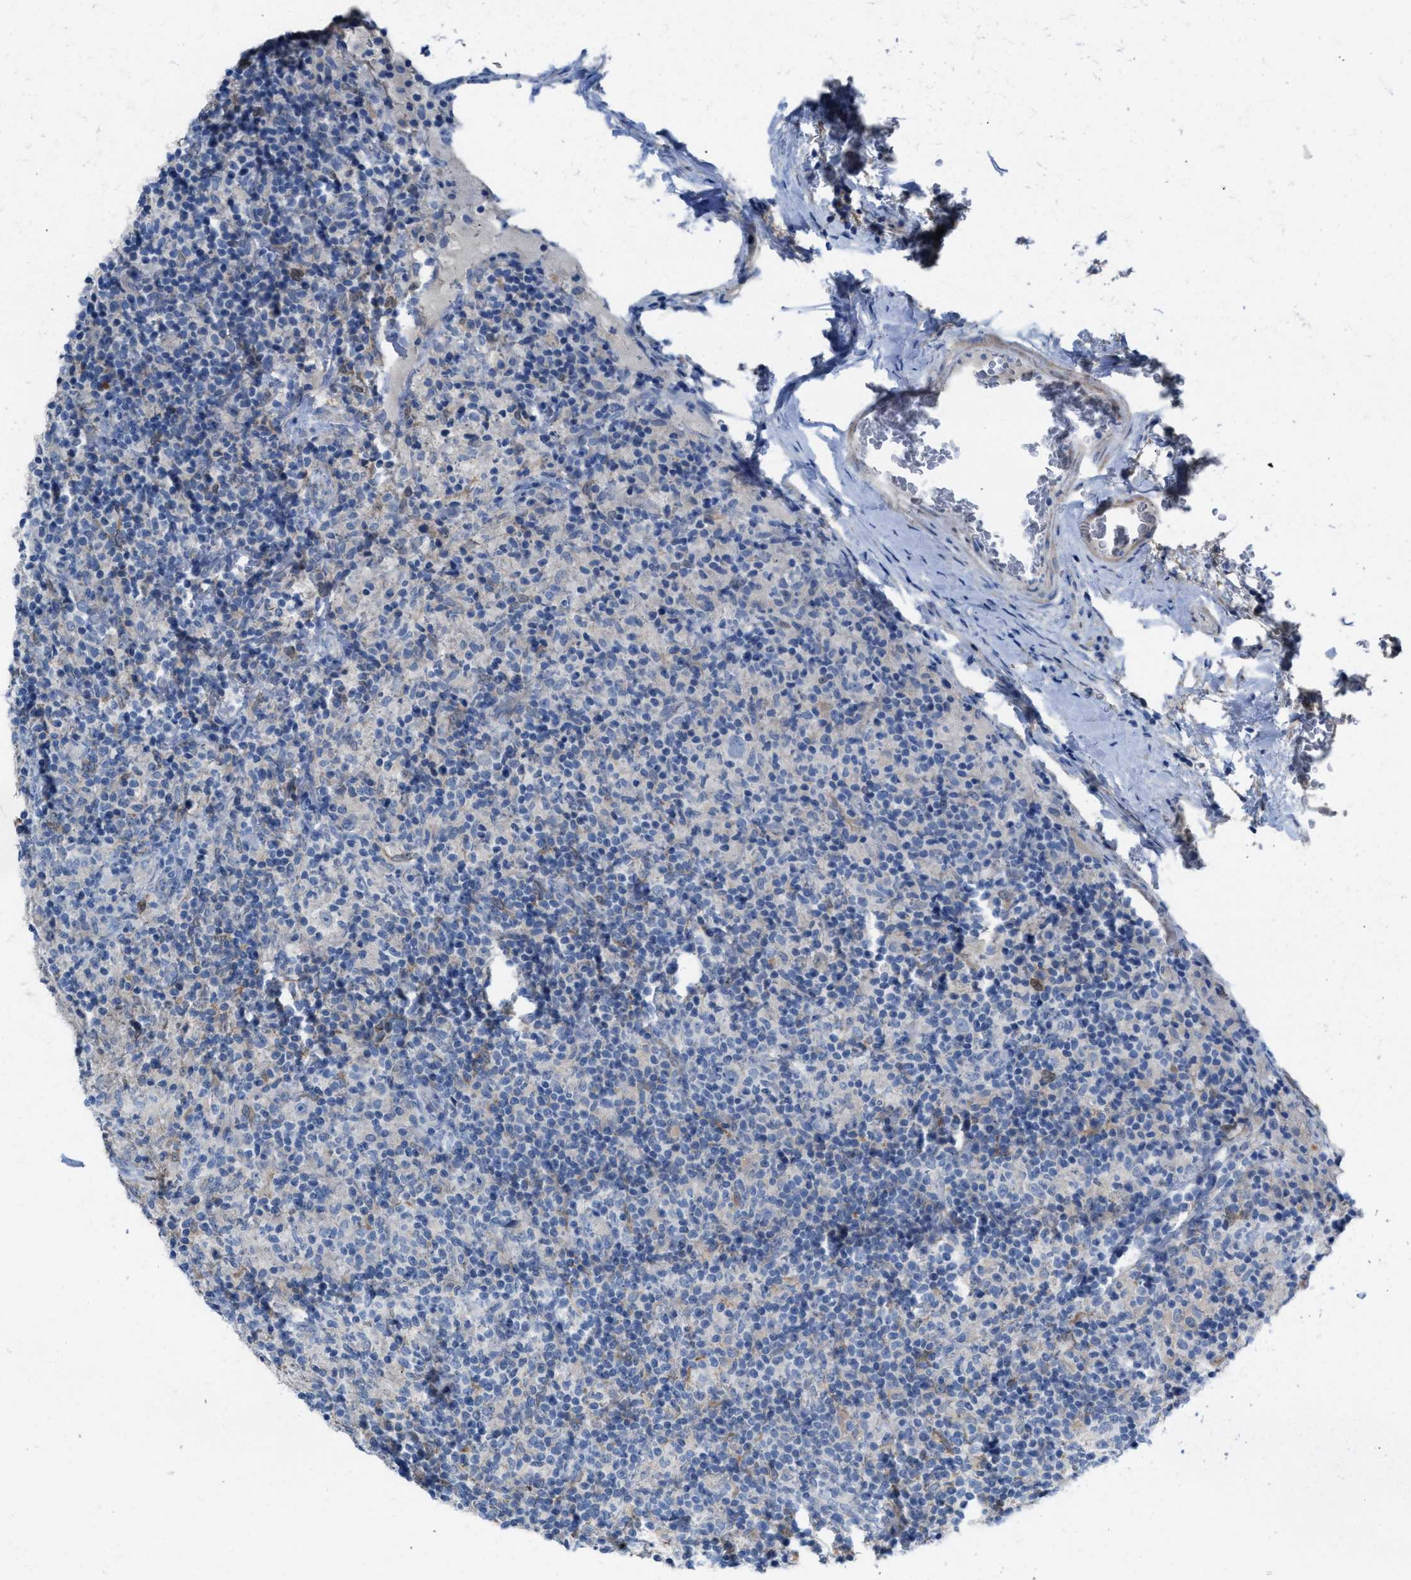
{"staining": {"intensity": "negative", "quantity": "none", "location": "none"}, "tissue": "lymphoma", "cell_type": "Tumor cells", "image_type": "cancer", "snomed": [{"axis": "morphology", "description": "Hodgkin's disease, NOS"}, {"axis": "topography", "description": "Lymph node"}], "caption": "Tumor cells show no significant protein expression in Hodgkin's disease. (Stains: DAB IHC with hematoxylin counter stain, Microscopy: brightfield microscopy at high magnification).", "gene": "ASPA", "patient": {"sex": "male", "age": 70}}